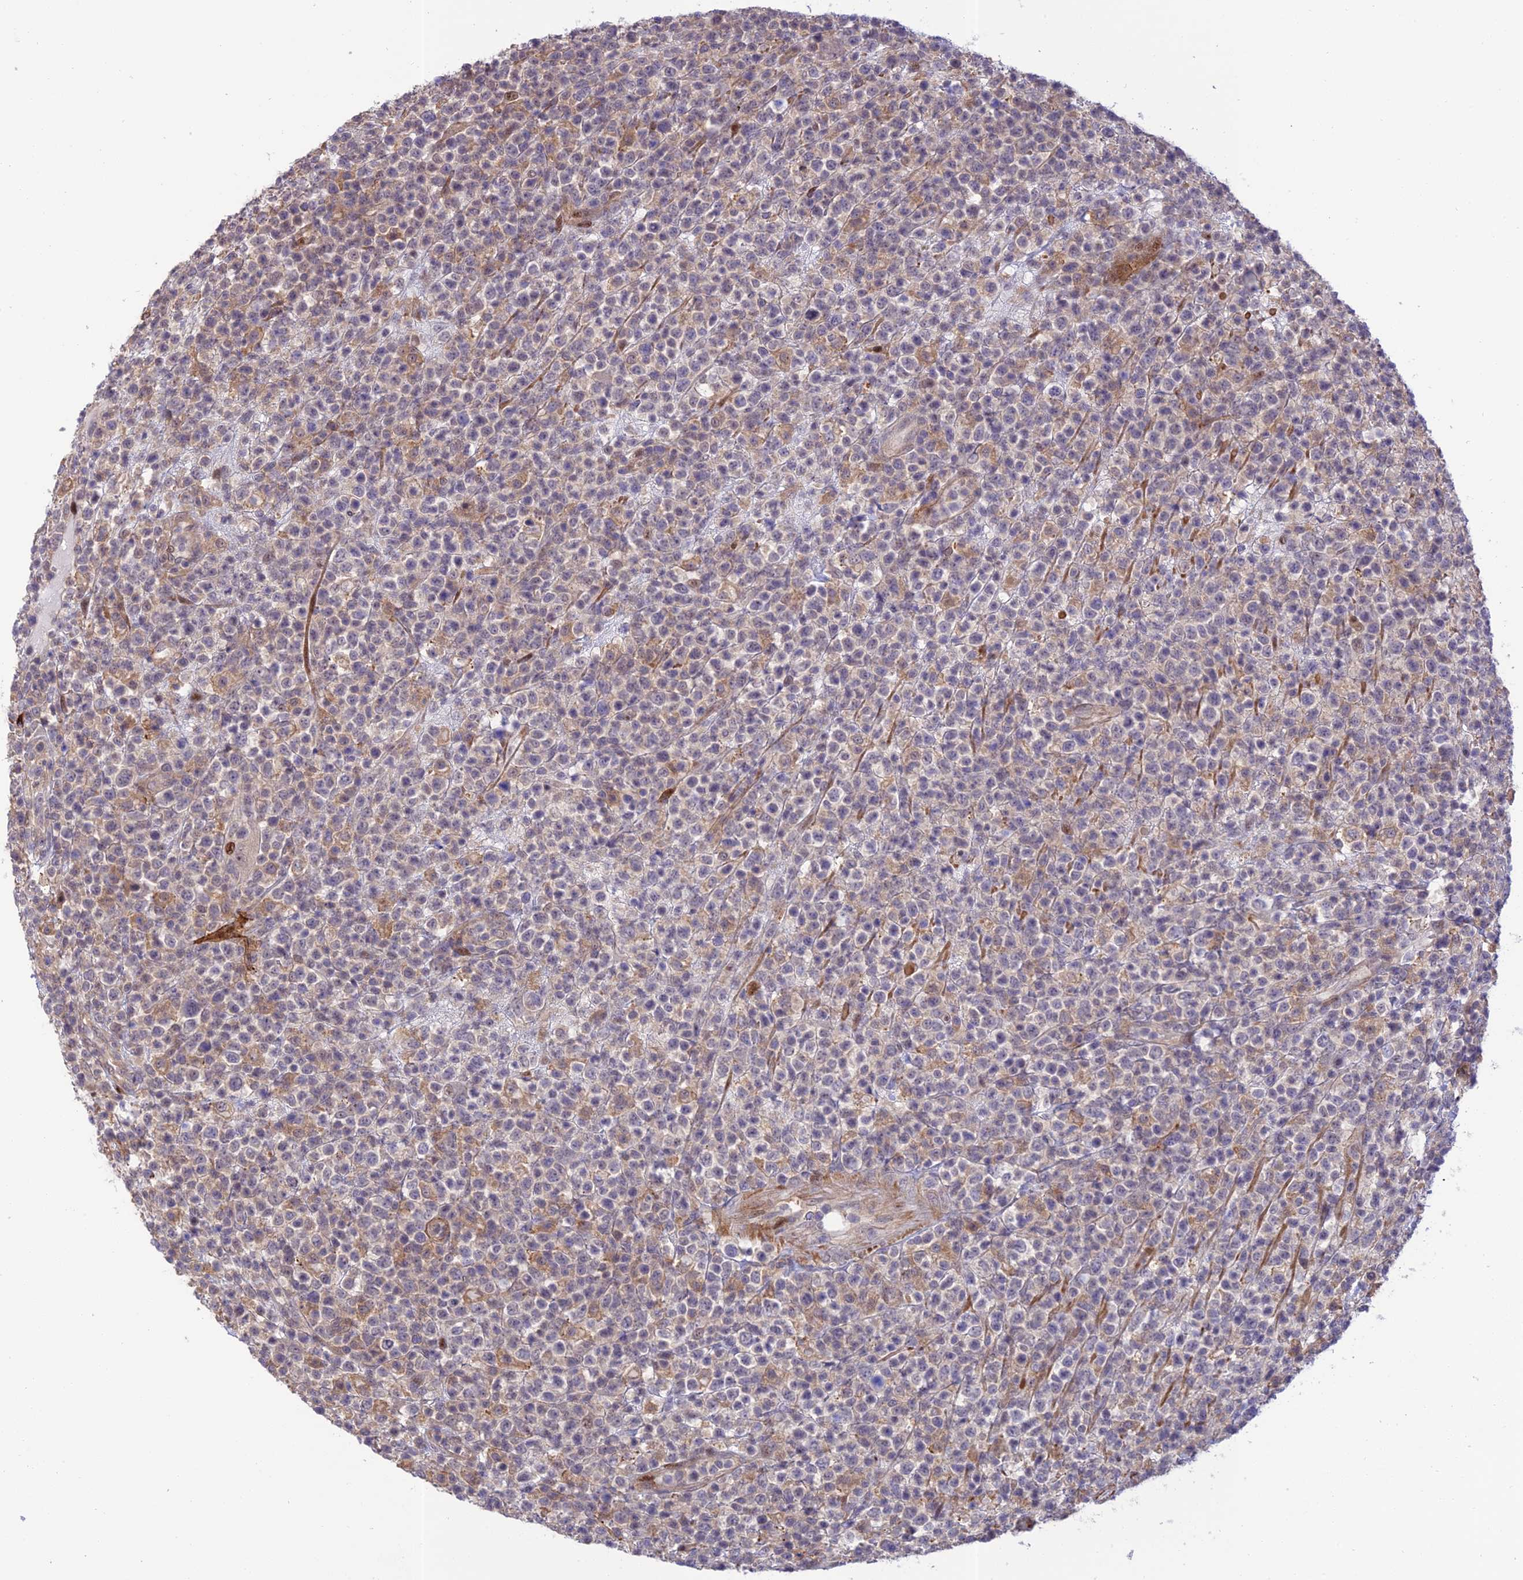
{"staining": {"intensity": "negative", "quantity": "none", "location": "none"}, "tissue": "lymphoma", "cell_type": "Tumor cells", "image_type": "cancer", "snomed": [{"axis": "morphology", "description": "Malignant lymphoma, non-Hodgkin's type, High grade"}, {"axis": "topography", "description": "Colon"}], "caption": "The micrograph exhibits no significant staining in tumor cells of high-grade malignant lymphoma, non-Hodgkin's type. (Stains: DAB (3,3'-diaminobenzidine) IHC with hematoxylin counter stain, Microscopy: brightfield microscopy at high magnification).", "gene": "ZNF584", "patient": {"sex": "female", "age": 53}}